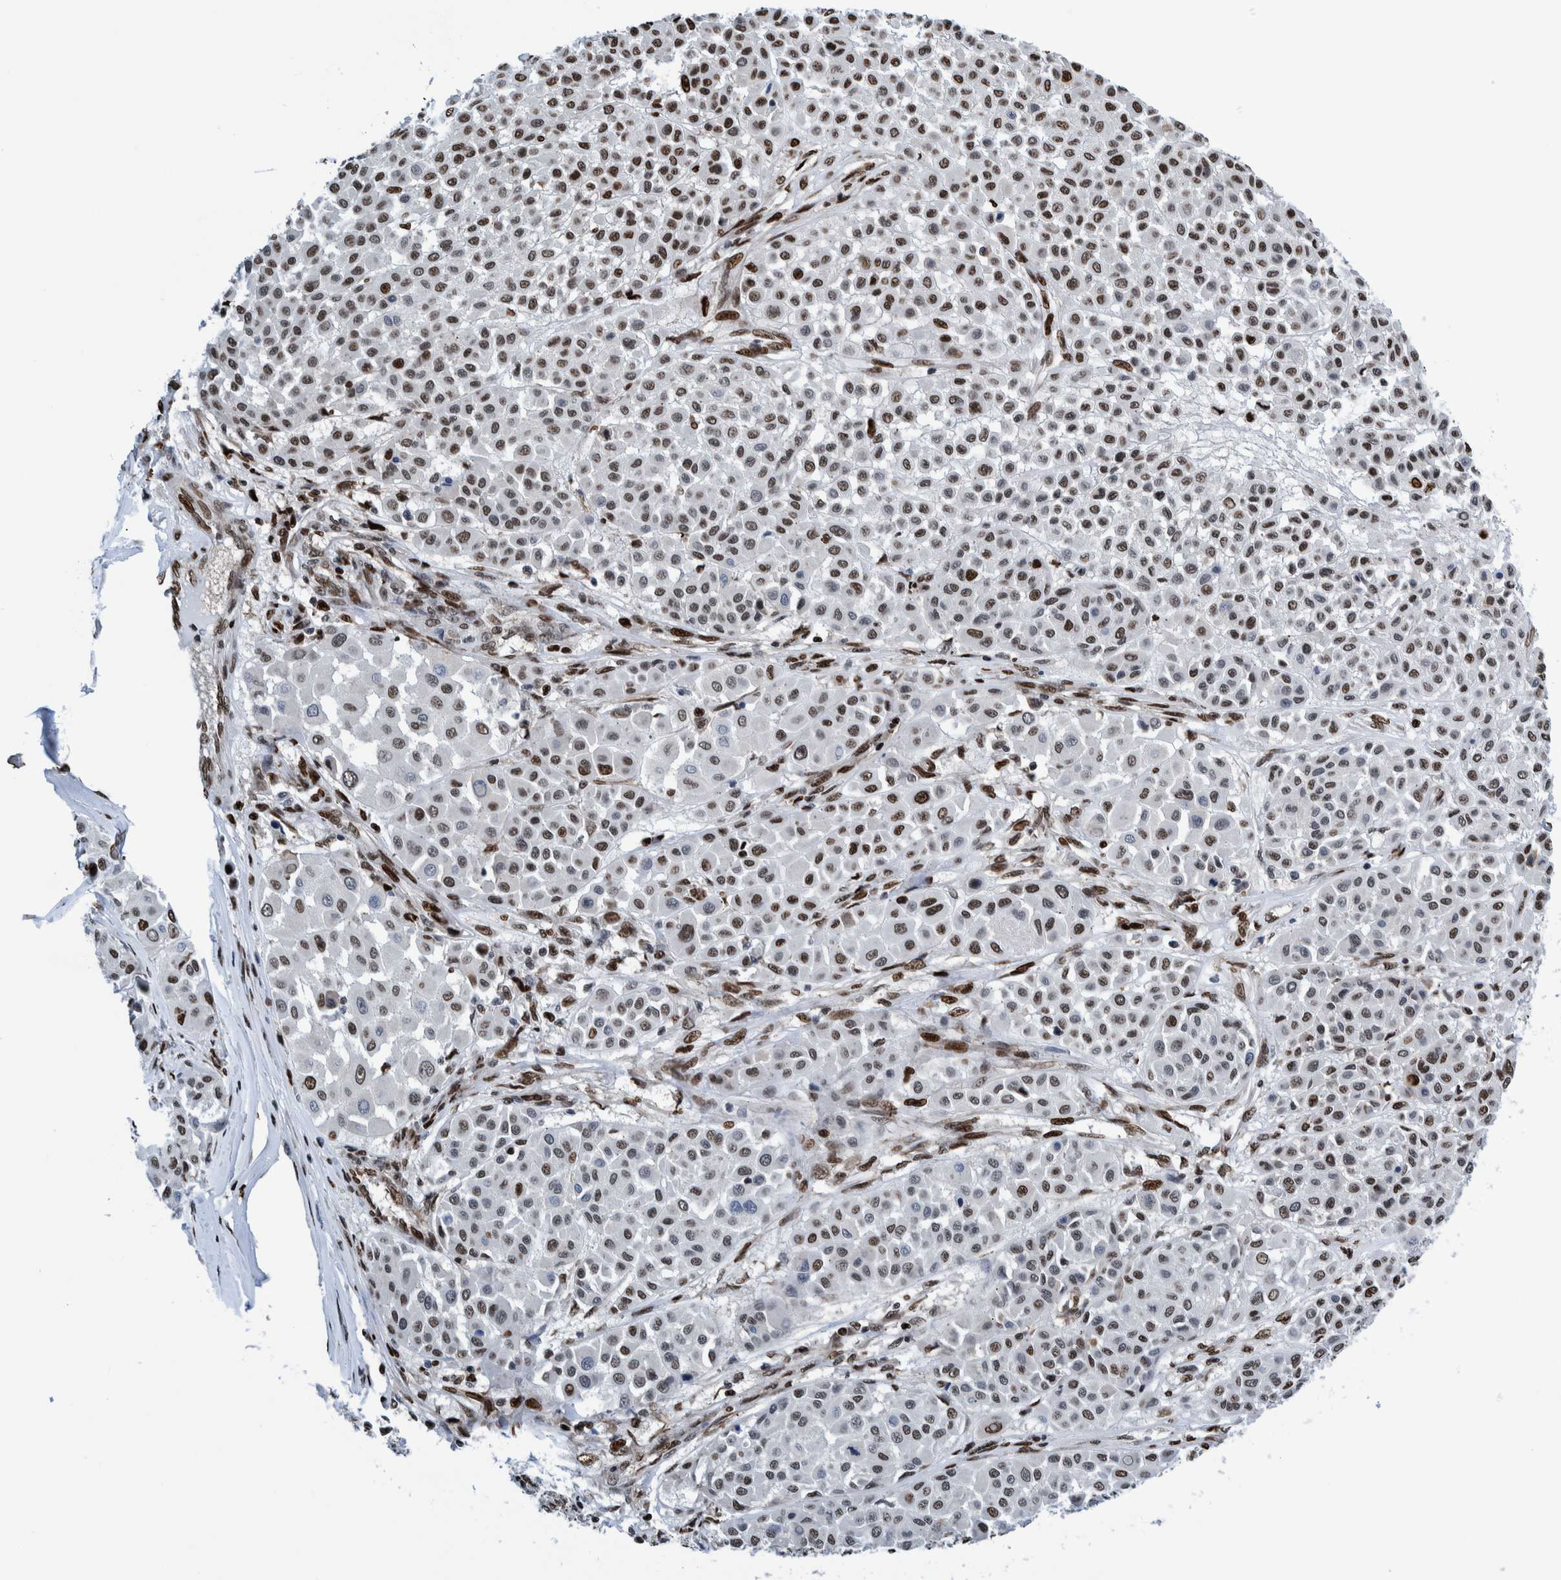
{"staining": {"intensity": "strong", "quantity": "25%-75%", "location": "nuclear"}, "tissue": "melanoma", "cell_type": "Tumor cells", "image_type": "cancer", "snomed": [{"axis": "morphology", "description": "Malignant melanoma, Metastatic site"}, {"axis": "topography", "description": "Soft tissue"}], "caption": "Brown immunohistochemical staining in human melanoma displays strong nuclear expression in approximately 25%-75% of tumor cells.", "gene": "HEATR9", "patient": {"sex": "male", "age": 41}}